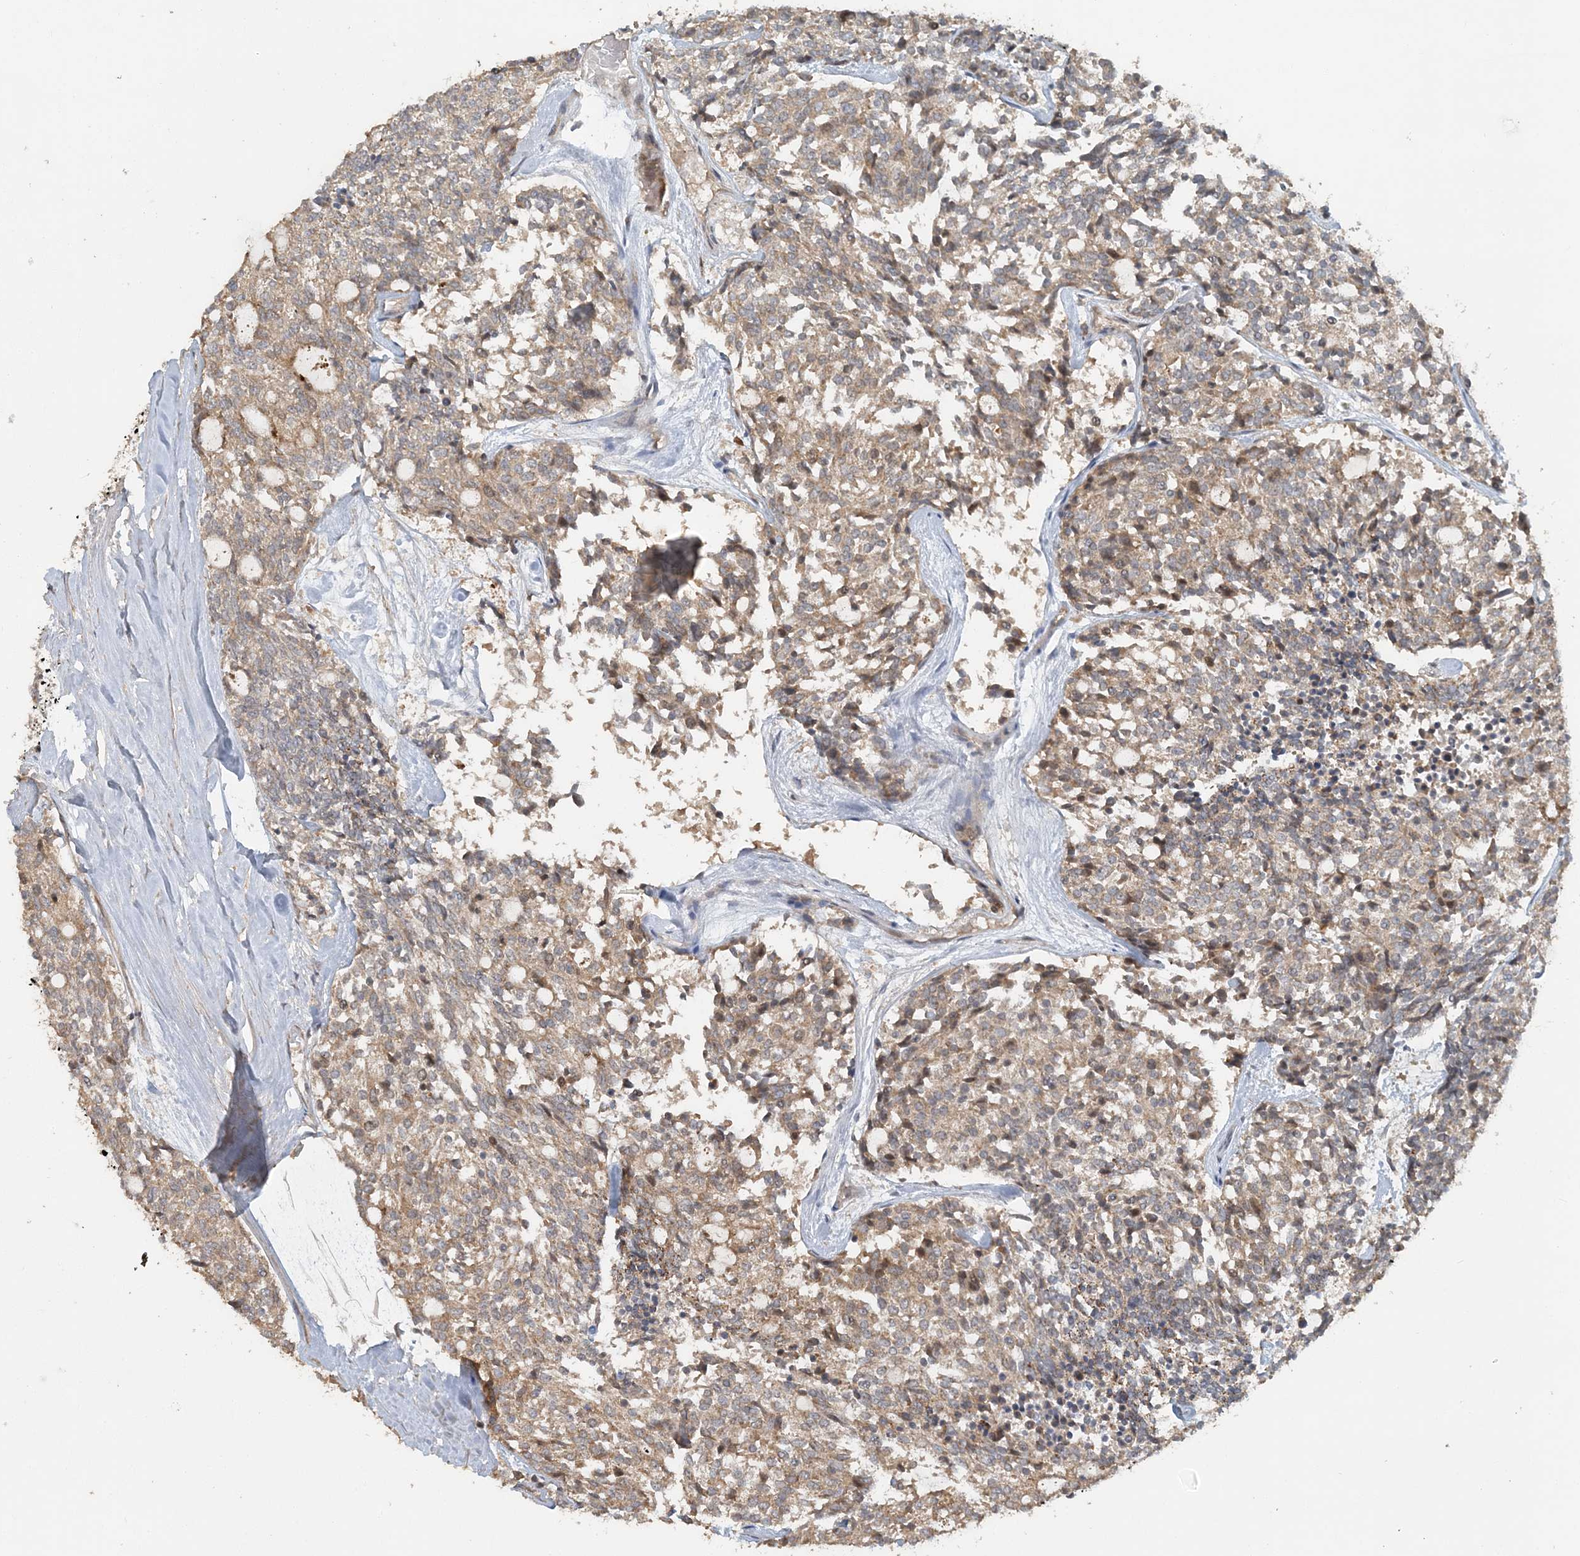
{"staining": {"intensity": "moderate", "quantity": ">75%", "location": "cytoplasmic/membranous,nuclear"}, "tissue": "carcinoid", "cell_type": "Tumor cells", "image_type": "cancer", "snomed": [{"axis": "morphology", "description": "Carcinoid, malignant, NOS"}, {"axis": "topography", "description": "Pancreas"}], "caption": "Protein expression analysis of carcinoid shows moderate cytoplasmic/membranous and nuclear expression in approximately >75% of tumor cells.", "gene": "TRAIP", "patient": {"sex": "female", "age": 54}}